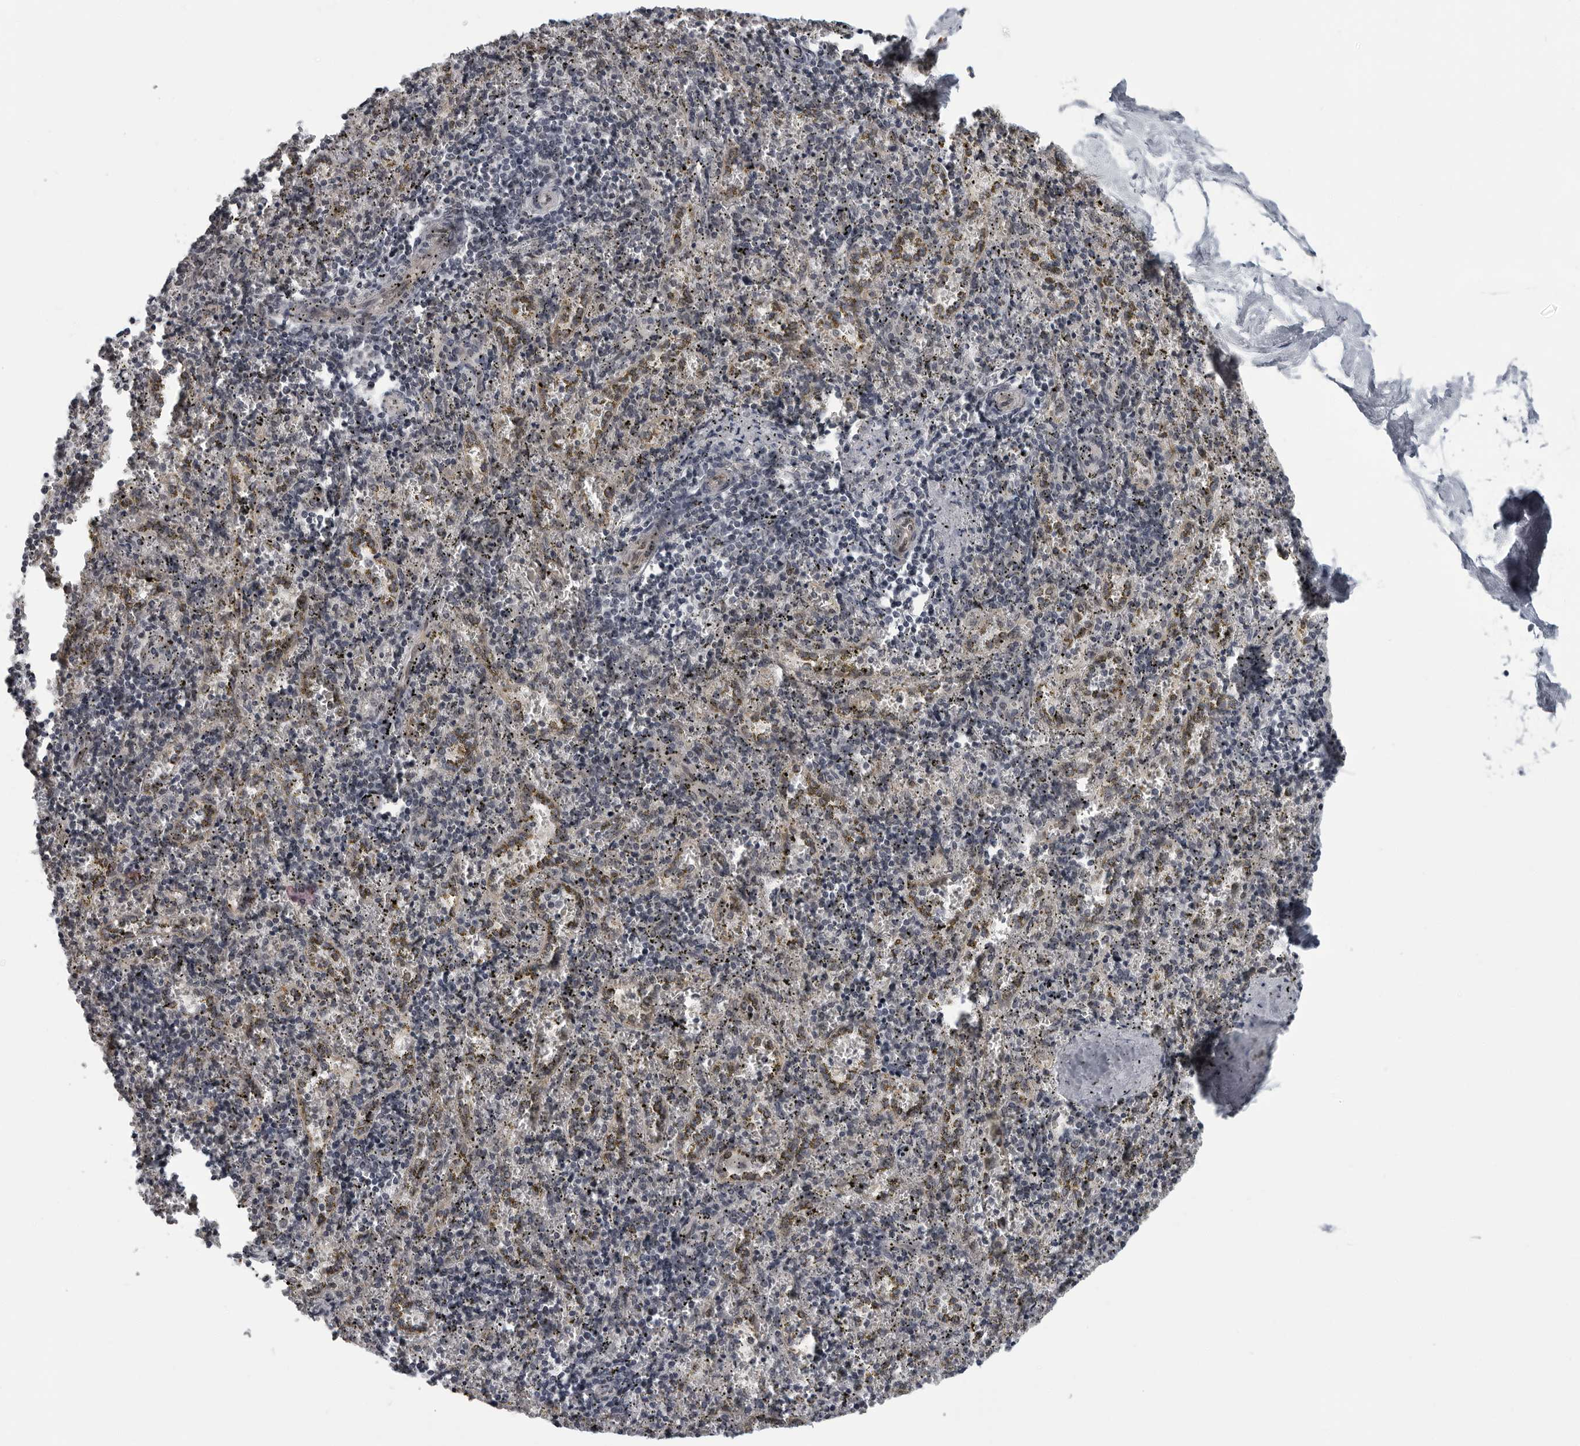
{"staining": {"intensity": "weak", "quantity": "<25%", "location": "nuclear"}, "tissue": "spleen", "cell_type": "Cells in red pulp", "image_type": "normal", "snomed": [{"axis": "morphology", "description": "Normal tissue, NOS"}, {"axis": "topography", "description": "Spleen"}], "caption": "Cells in red pulp are negative for brown protein staining in benign spleen. (Stains: DAB (3,3'-diaminobenzidine) IHC with hematoxylin counter stain, Microscopy: brightfield microscopy at high magnification).", "gene": "MAPK12", "patient": {"sex": "male", "age": 11}}